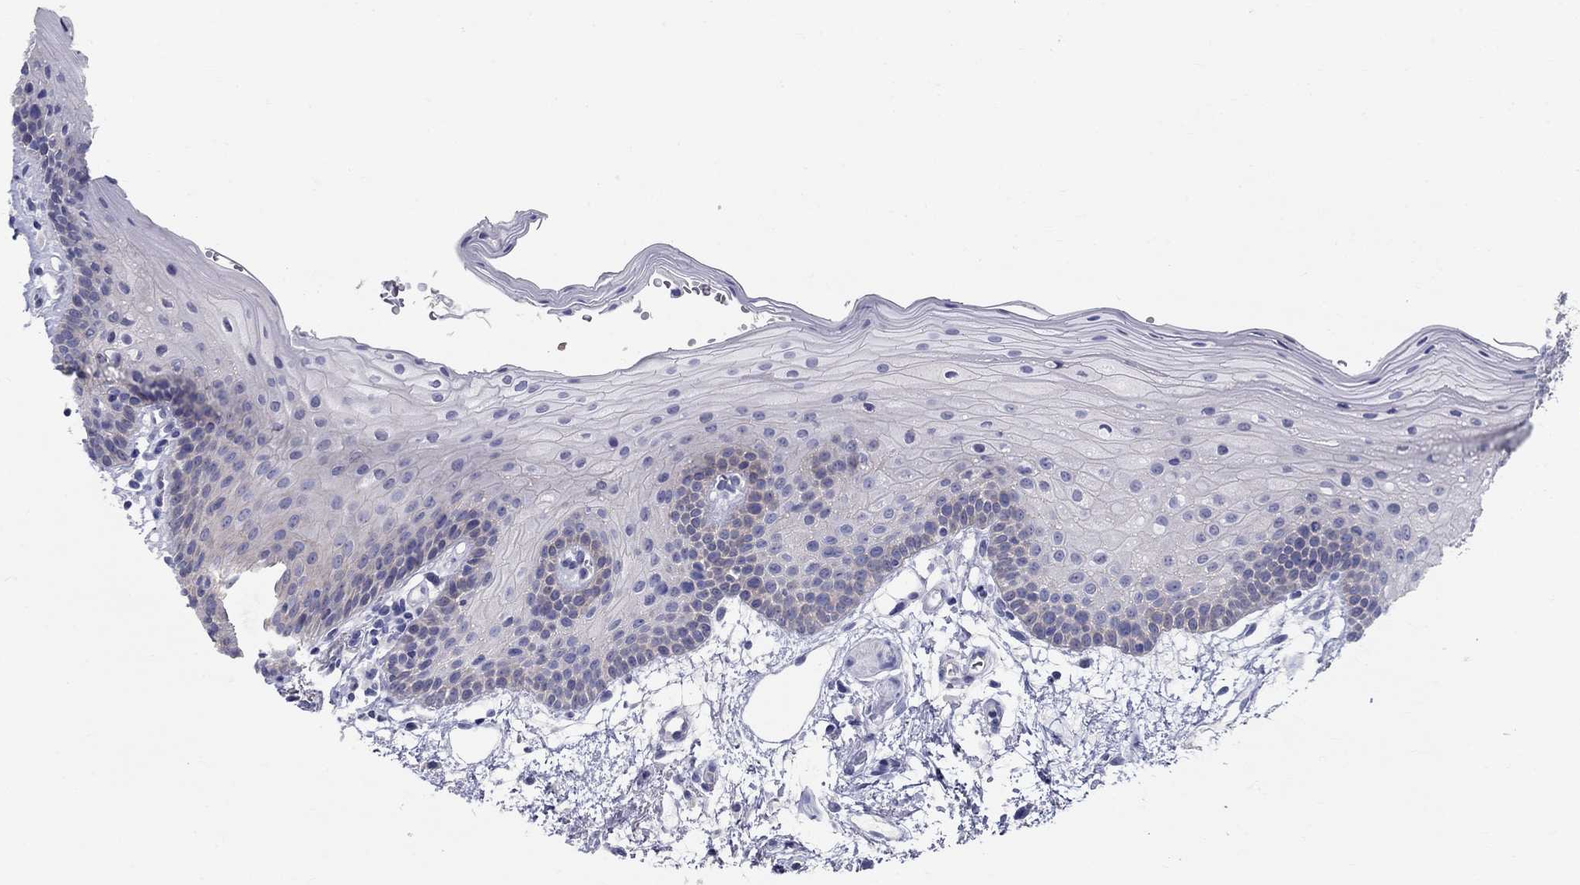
{"staining": {"intensity": "negative", "quantity": "none", "location": "none"}, "tissue": "oral mucosa", "cell_type": "Squamous epithelial cells", "image_type": "normal", "snomed": [{"axis": "morphology", "description": "Normal tissue, NOS"}, {"axis": "topography", "description": "Oral tissue"}, {"axis": "topography", "description": "Tounge, NOS"}], "caption": "Human oral mucosa stained for a protein using immunohistochemistry (IHC) displays no positivity in squamous epithelial cells.", "gene": "ENSG00000290147", "patient": {"sex": "female", "age": 83}}